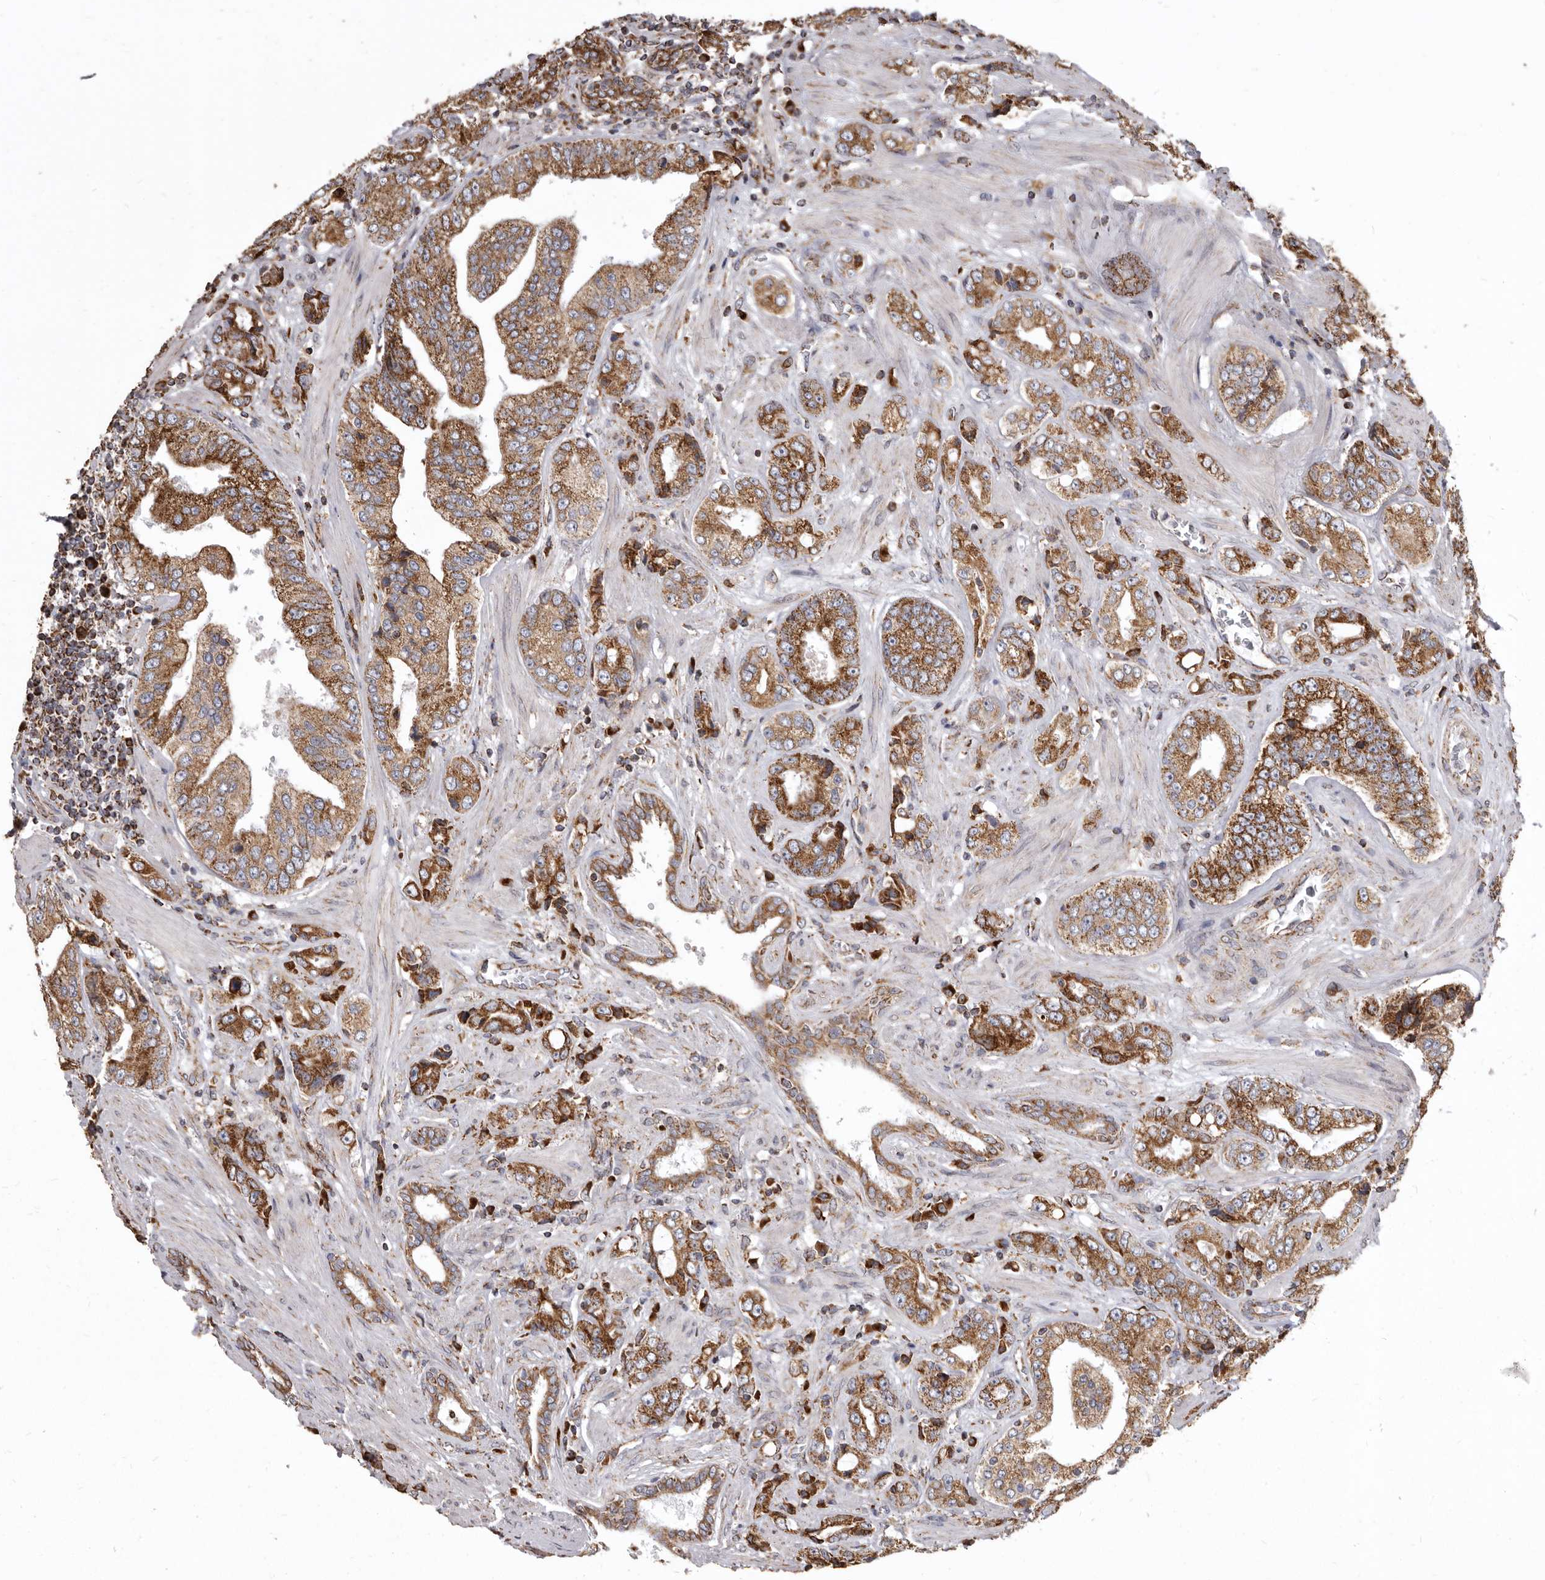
{"staining": {"intensity": "strong", "quantity": ">75%", "location": "cytoplasmic/membranous"}, "tissue": "prostate cancer", "cell_type": "Tumor cells", "image_type": "cancer", "snomed": [{"axis": "morphology", "description": "Adenocarcinoma, High grade"}, {"axis": "topography", "description": "Prostate"}], "caption": "Prostate cancer was stained to show a protein in brown. There is high levels of strong cytoplasmic/membranous expression in about >75% of tumor cells.", "gene": "CDK5RAP3", "patient": {"sex": "male", "age": 61}}